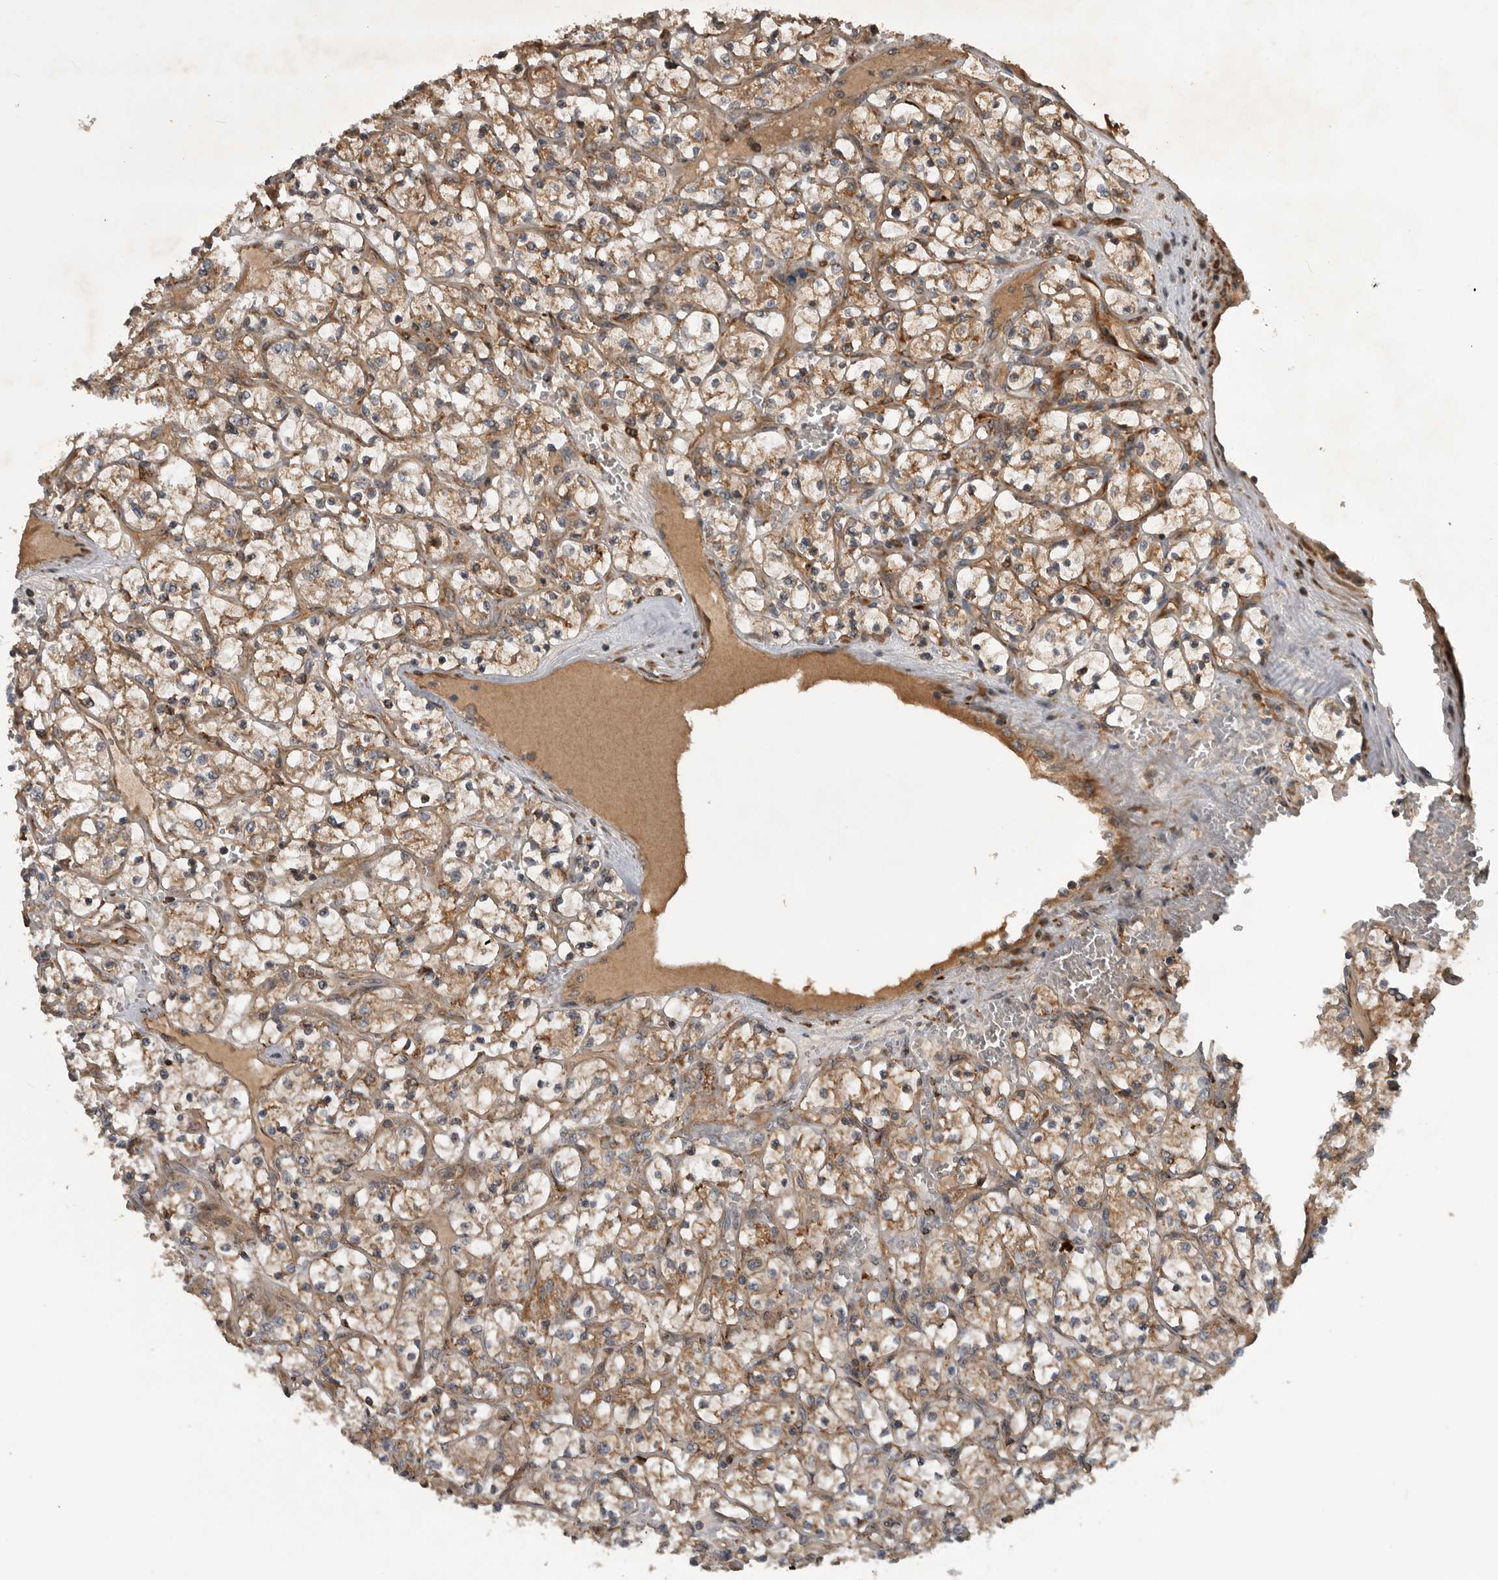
{"staining": {"intensity": "moderate", "quantity": ">75%", "location": "cytoplasmic/membranous"}, "tissue": "renal cancer", "cell_type": "Tumor cells", "image_type": "cancer", "snomed": [{"axis": "morphology", "description": "Adenocarcinoma, NOS"}, {"axis": "topography", "description": "Kidney"}], "caption": "IHC image of neoplastic tissue: human adenocarcinoma (renal) stained using immunohistochemistry displays medium levels of moderate protein expression localized specifically in the cytoplasmic/membranous of tumor cells, appearing as a cytoplasmic/membranous brown color.", "gene": "RAB3GAP2", "patient": {"sex": "female", "age": 69}}